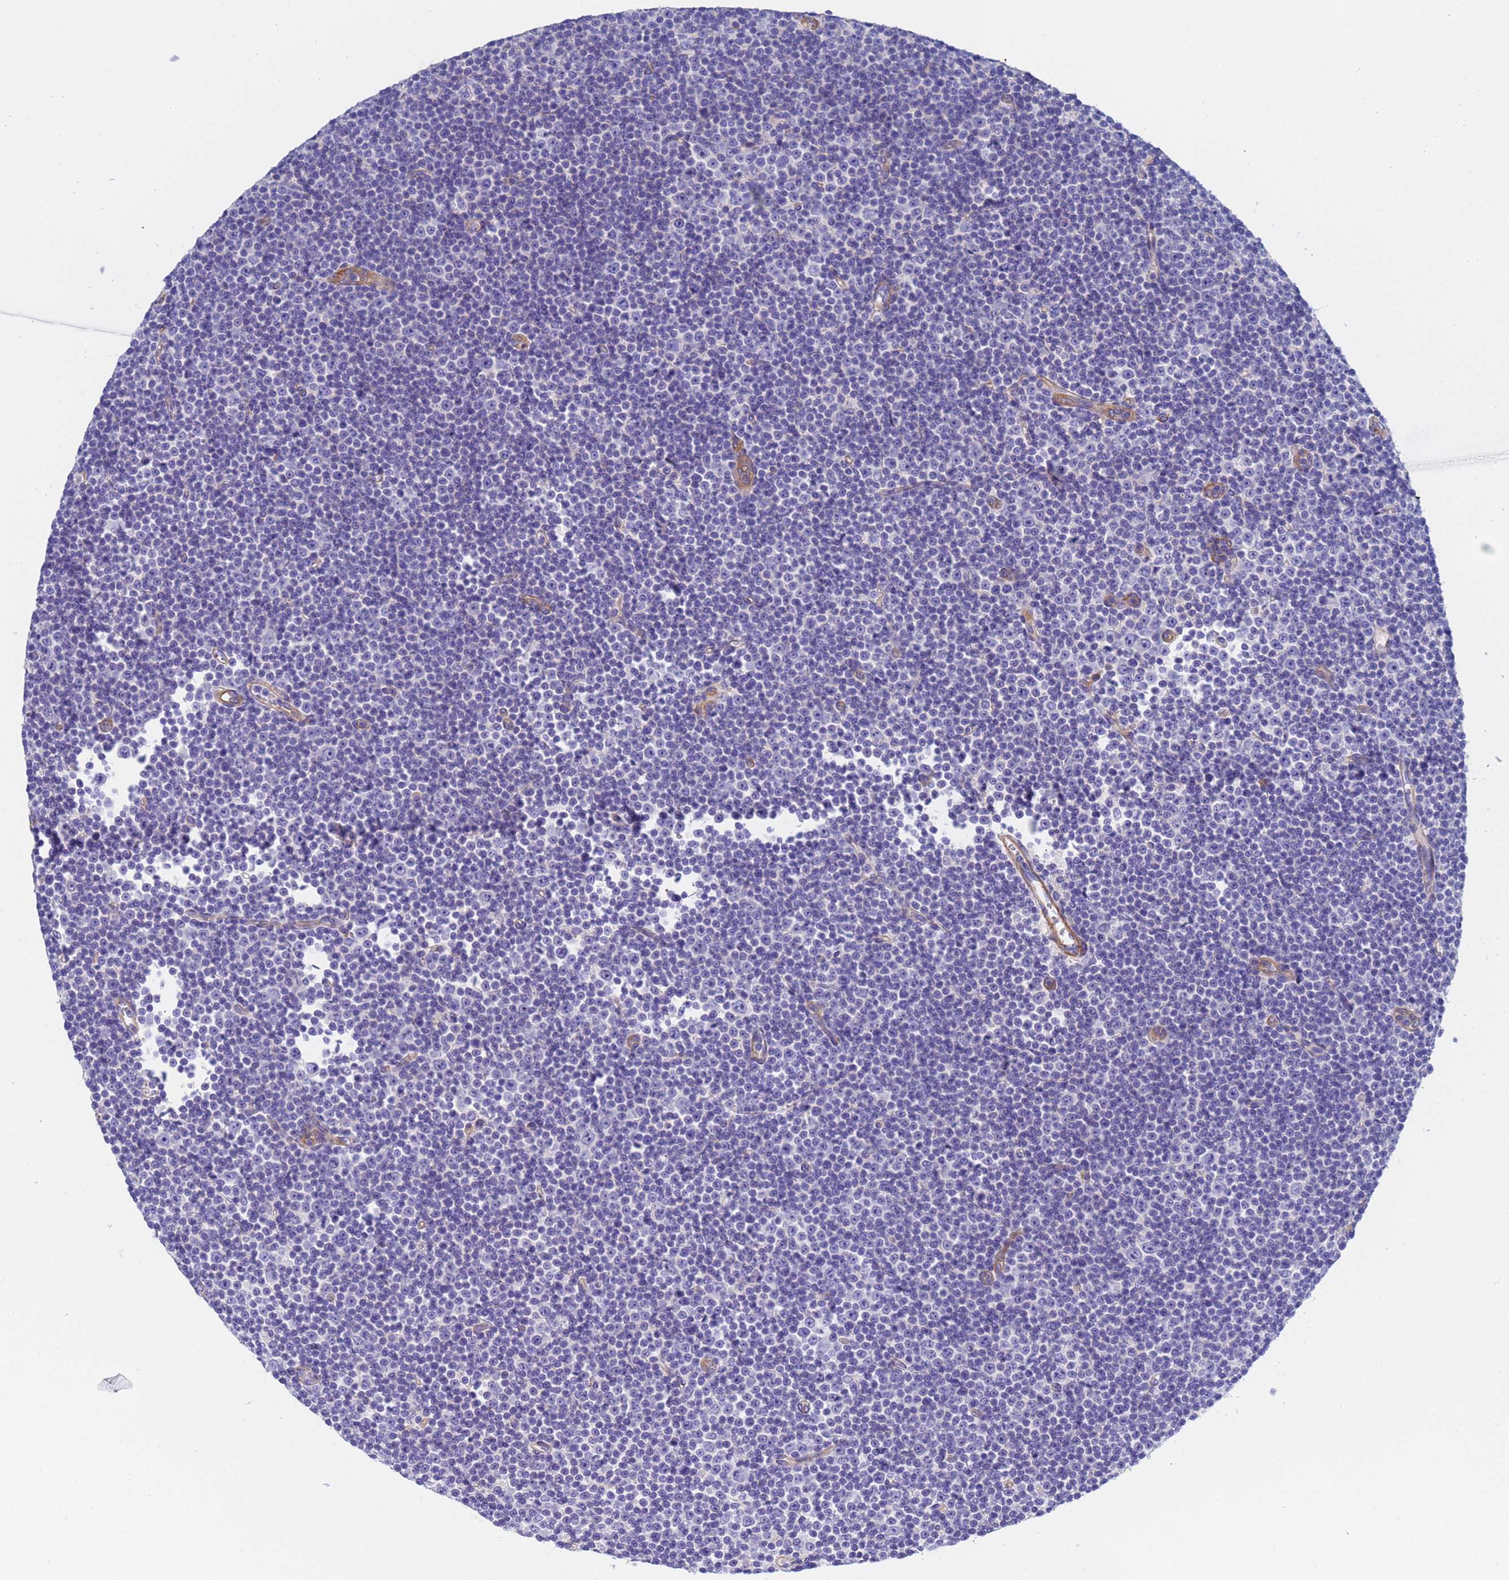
{"staining": {"intensity": "negative", "quantity": "none", "location": "none"}, "tissue": "lymphoma", "cell_type": "Tumor cells", "image_type": "cancer", "snomed": [{"axis": "morphology", "description": "Malignant lymphoma, non-Hodgkin's type, Low grade"}, {"axis": "topography", "description": "Lymph node"}], "caption": "Protein analysis of low-grade malignant lymphoma, non-Hodgkin's type displays no significant positivity in tumor cells.", "gene": "CST4", "patient": {"sex": "female", "age": 67}}